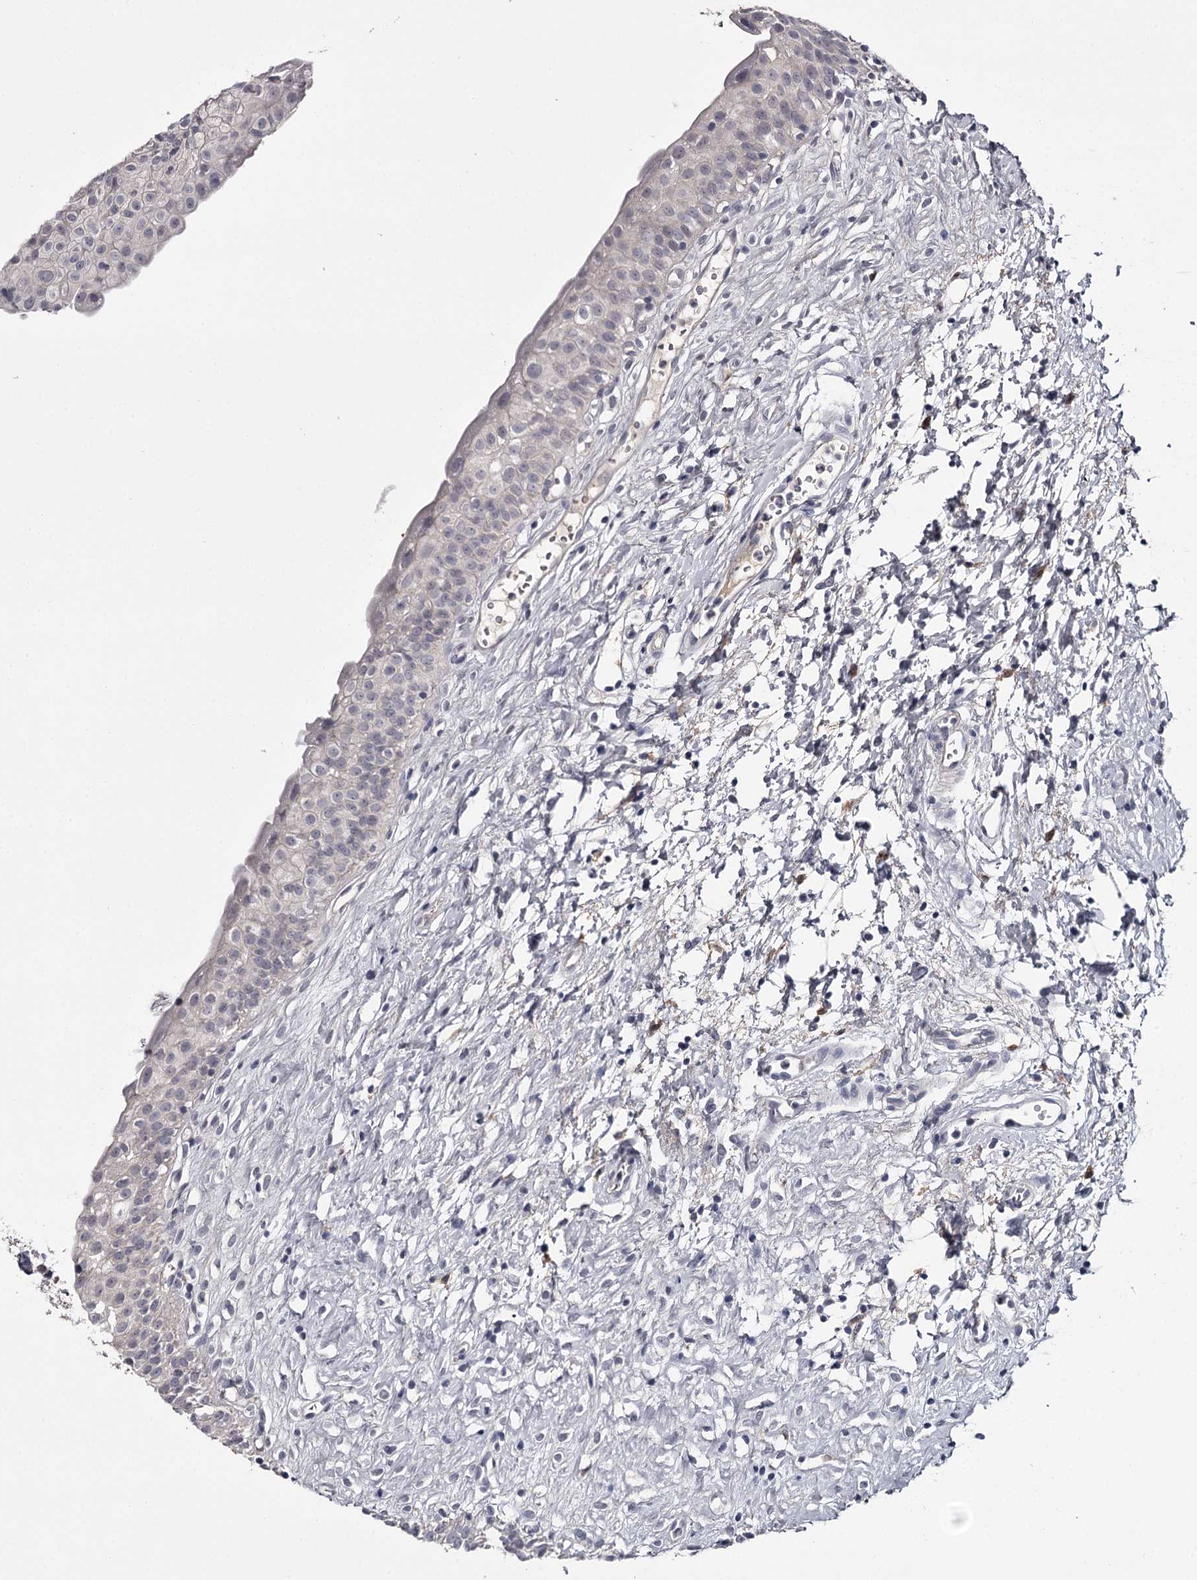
{"staining": {"intensity": "negative", "quantity": "none", "location": "none"}, "tissue": "urinary bladder", "cell_type": "Urothelial cells", "image_type": "normal", "snomed": [{"axis": "morphology", "description": "Normal tissue, NOS"}, {"axis": "topography", "description": "Urinary bladder"}], "caption": "A high-resolution image shows immunohistochemistry staining of normal urinary bladder, which exhibits no significant positivity in urothelial cells.", "gene": "FDXACB1", "patient": {"sex": "male", "age": 51}}